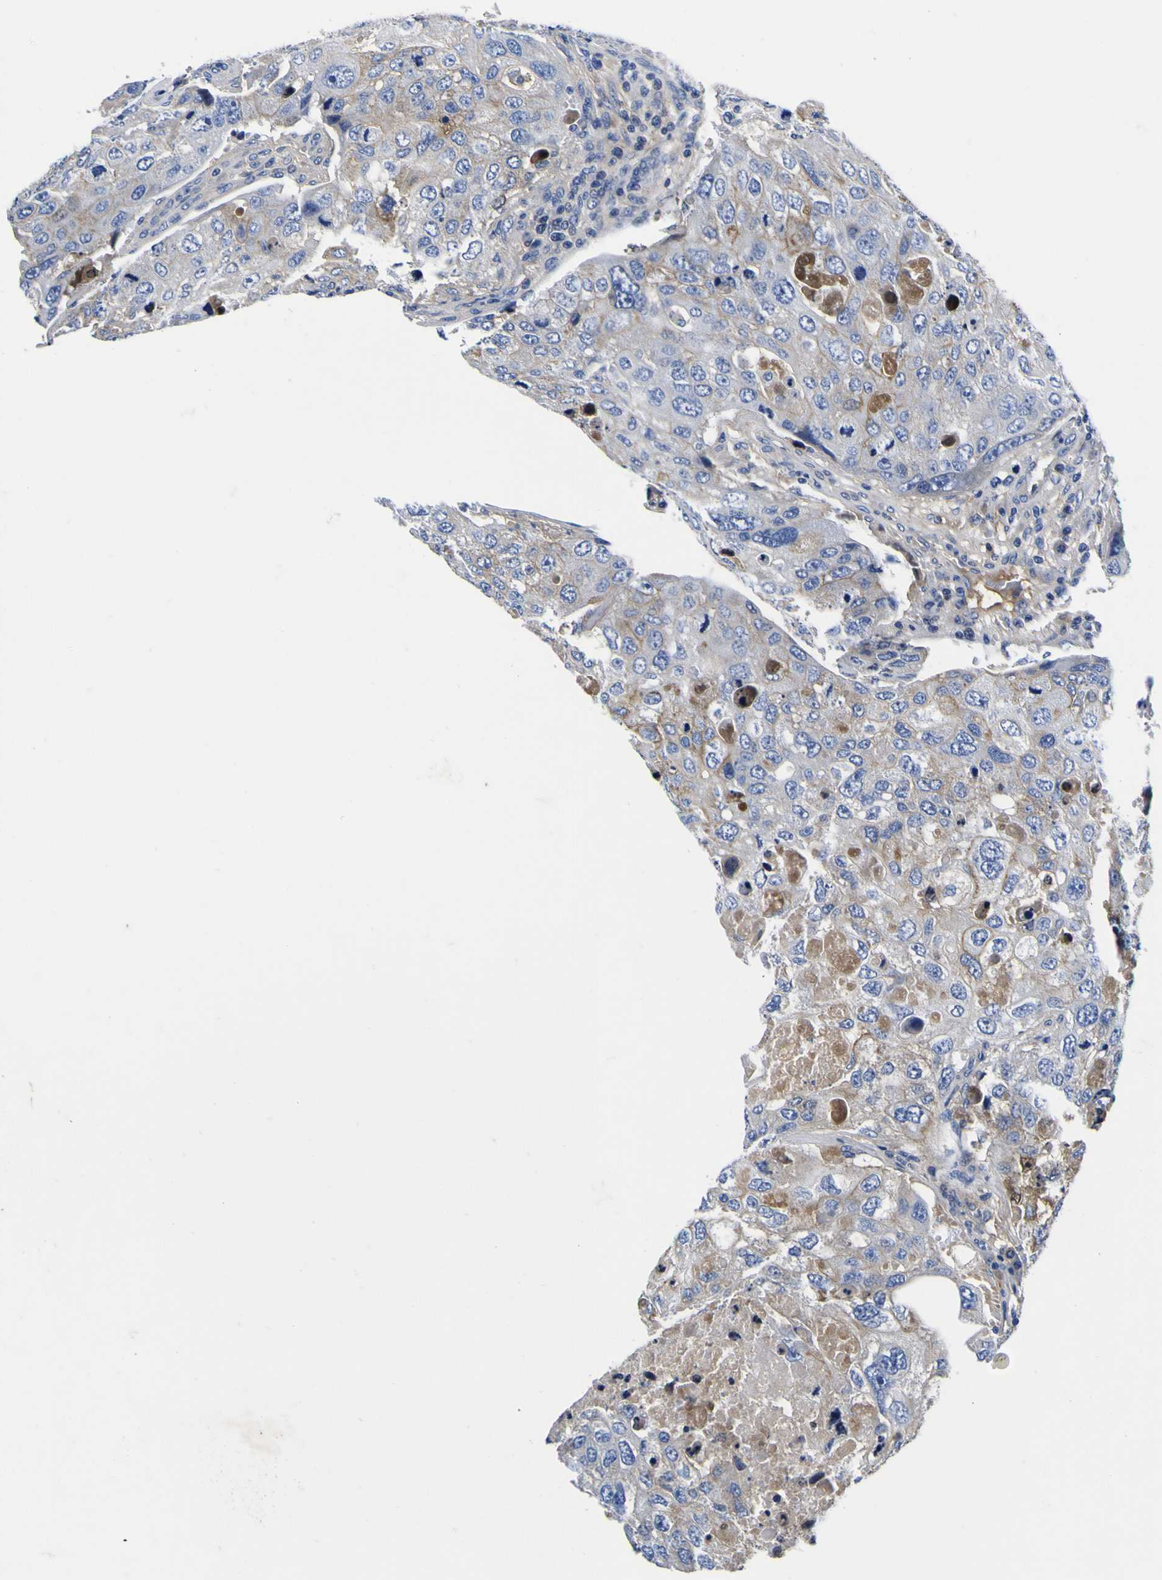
{"staining": {"intensity": "weak", "quantity": "<25%", "location": "cytoplasmic/membranous"}, "tissue": "urothelial cancer", "cell_type": "Tumor cells", "image_type": "cancer", "snomed": [{"axis": "morphology", "description": "Urothelial carcinoma, High grade"}, {"axis": "topography", "description": "Lymph node"}, {"axis": "topography", "description": "Urinary bladder"}], "caption": "Tumor cells show no significant protein expression in urothelial carcinoma (high-grade). (DAB (3,3'-diaminobenzidine) IHC, high magnification).", "gene": "VASN", "patient": {"sex": "male", "age": 51}}